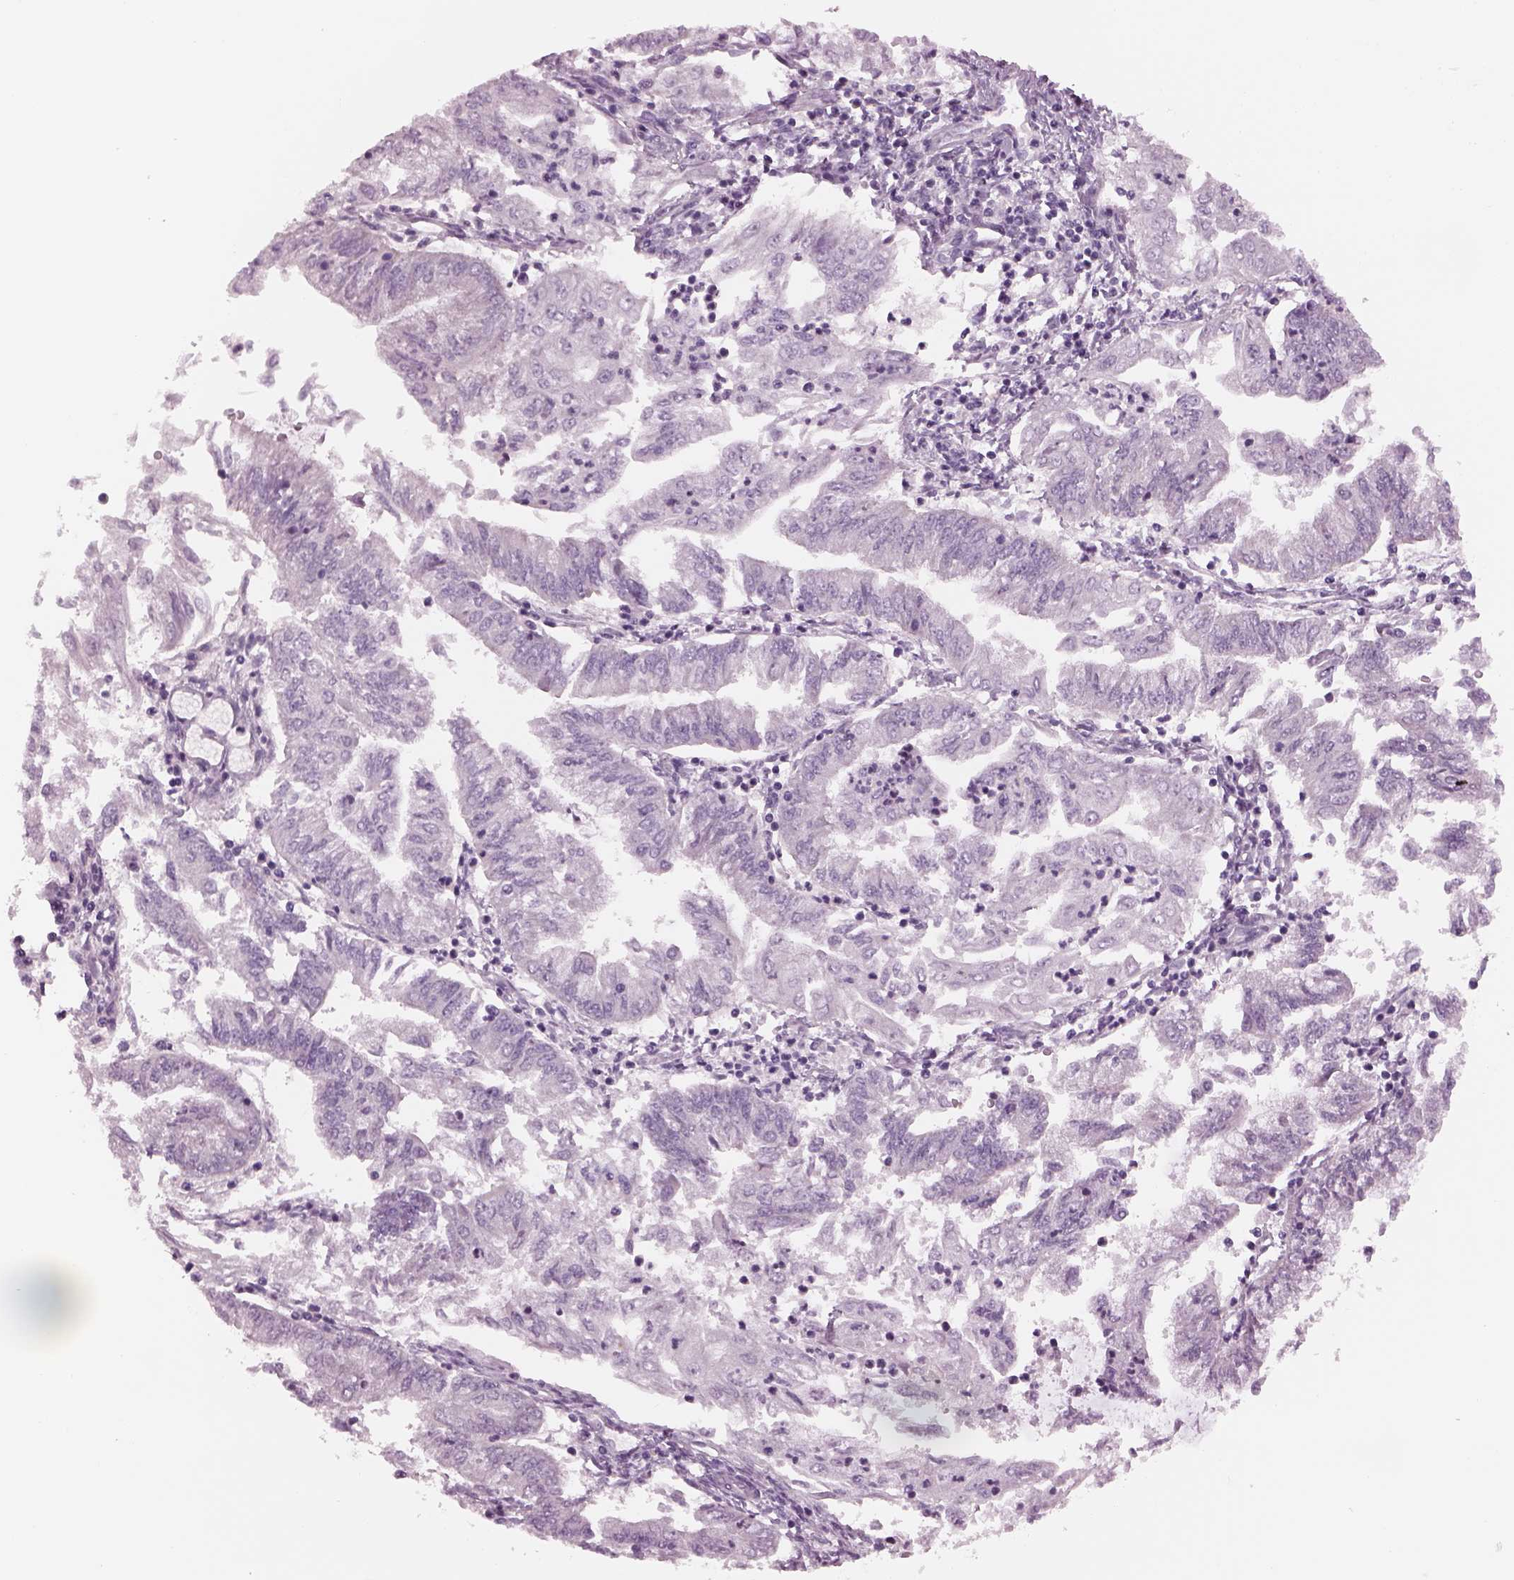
{"staining": {"intensity": "negative", "quantity": "none", "location": "none"}, "tissue": "endometrial cancer", "cell_type": "Tumor cells", "image_type": "cancer", "snomed": [{"axis": "morphology", "description": "Adenocarcinoma, NOS"}, {"axis": "topography", "description": "Endometrium"}], "caption": "DAB immunohistochemical staining of human endometrial cancer (adenocarcinoma) exhibits no significant positivity in tumor cells.", "gene": "CYLC1", "patient": {"sex": "female", "age": 55}}